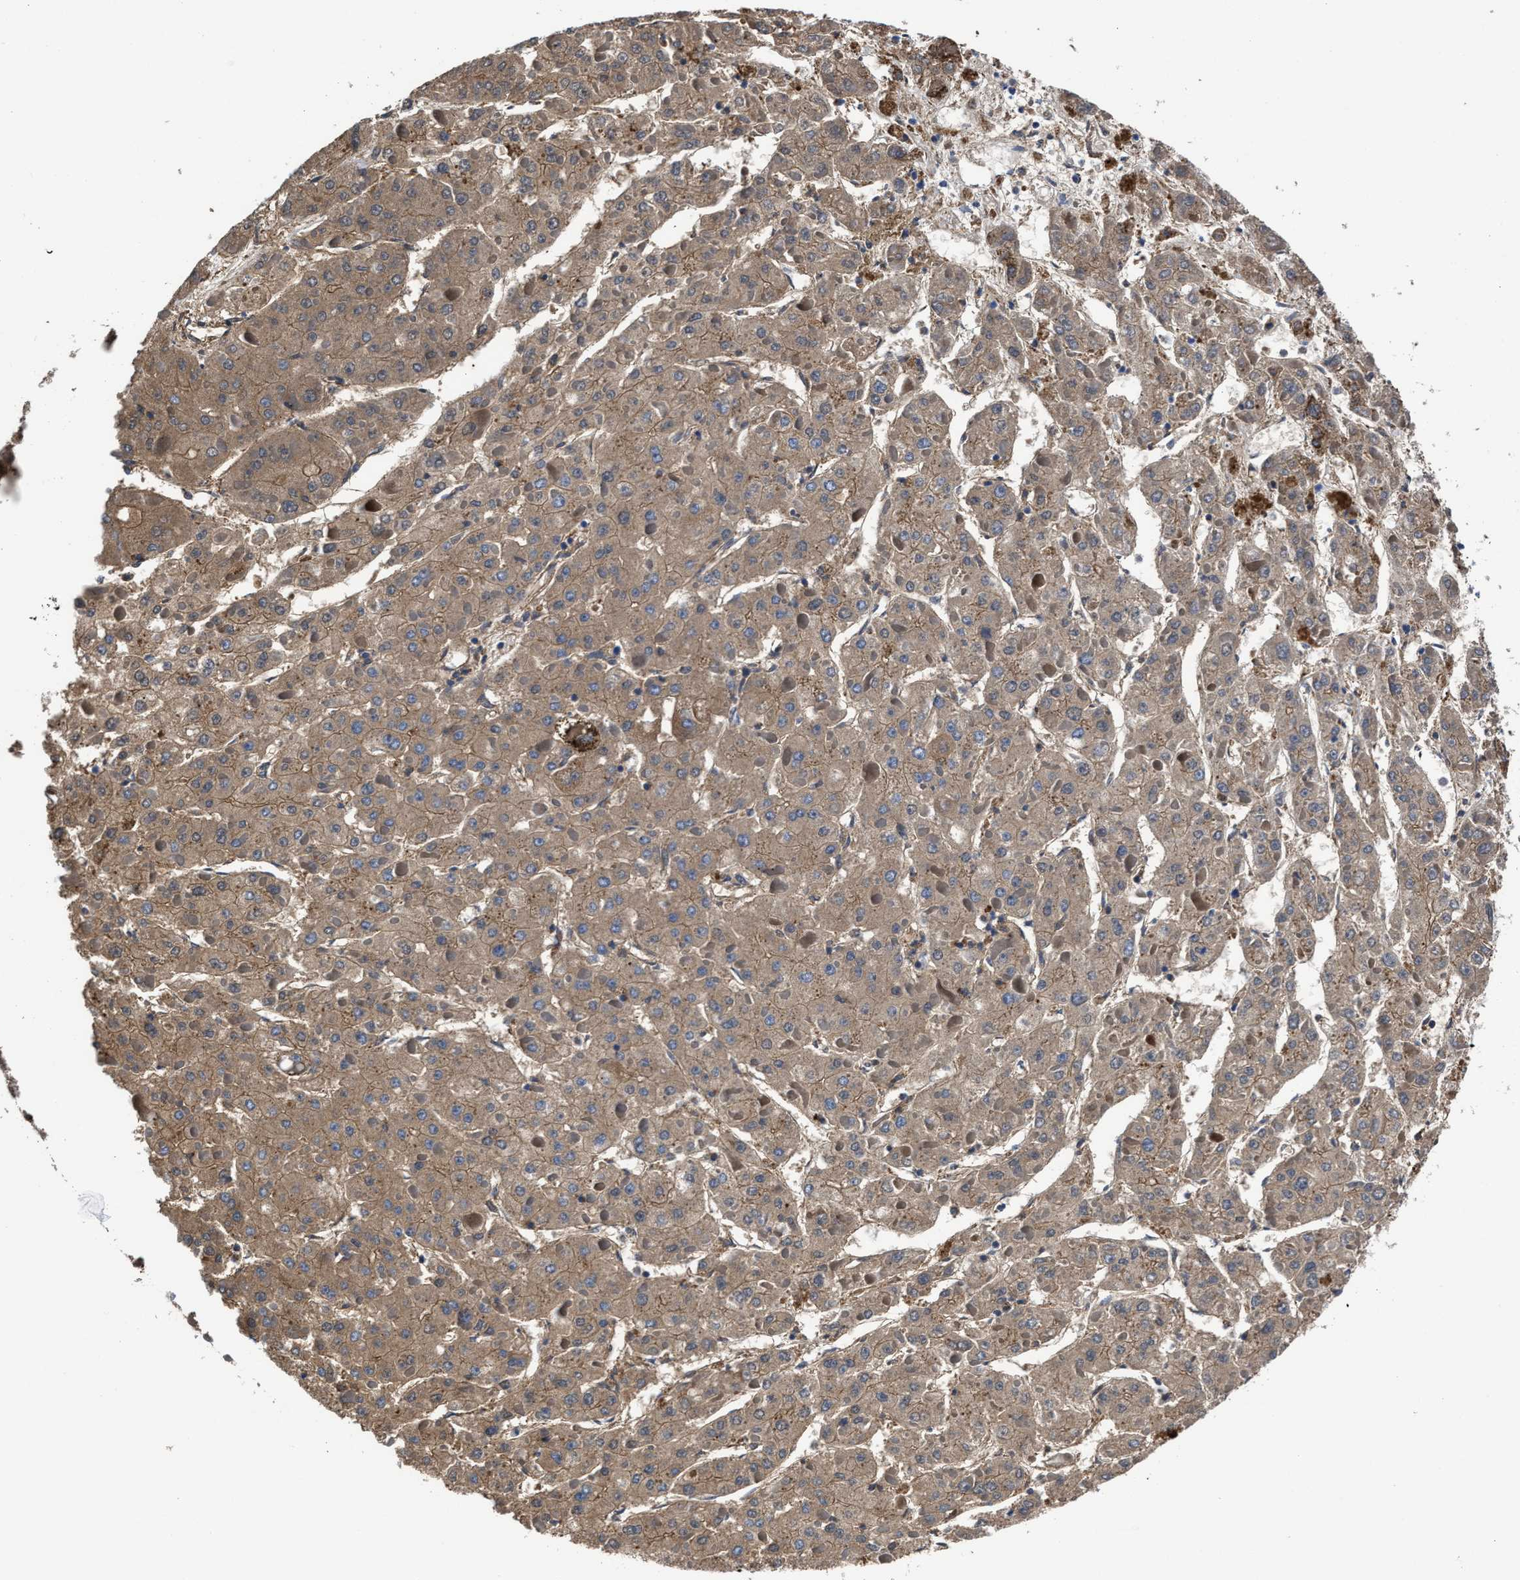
{"staining": {"intensity": "moderate", "quantity": ">75%", "location": "cytoplasmic/membranous"}, "tissue": "liver cancer", "cell_type": "Tumor cells", "image_type": "cancer", "snomed": [{"axis": "morphology", "description": "Carcinoma, Hepatocellular, NOS"}, {"axis": "topography", "description": "Liver"}], "caption": "A brown stain shows moderate cytoplasmic/membranous positivity of a protein in human liver cancer (hepatocellular carcinoma) tumor cells. (DAB = brown stain, brightfield microscopy at high magnification).", "gene": "CACNA1D", "patient": {"sex": "female", "age": 73}}